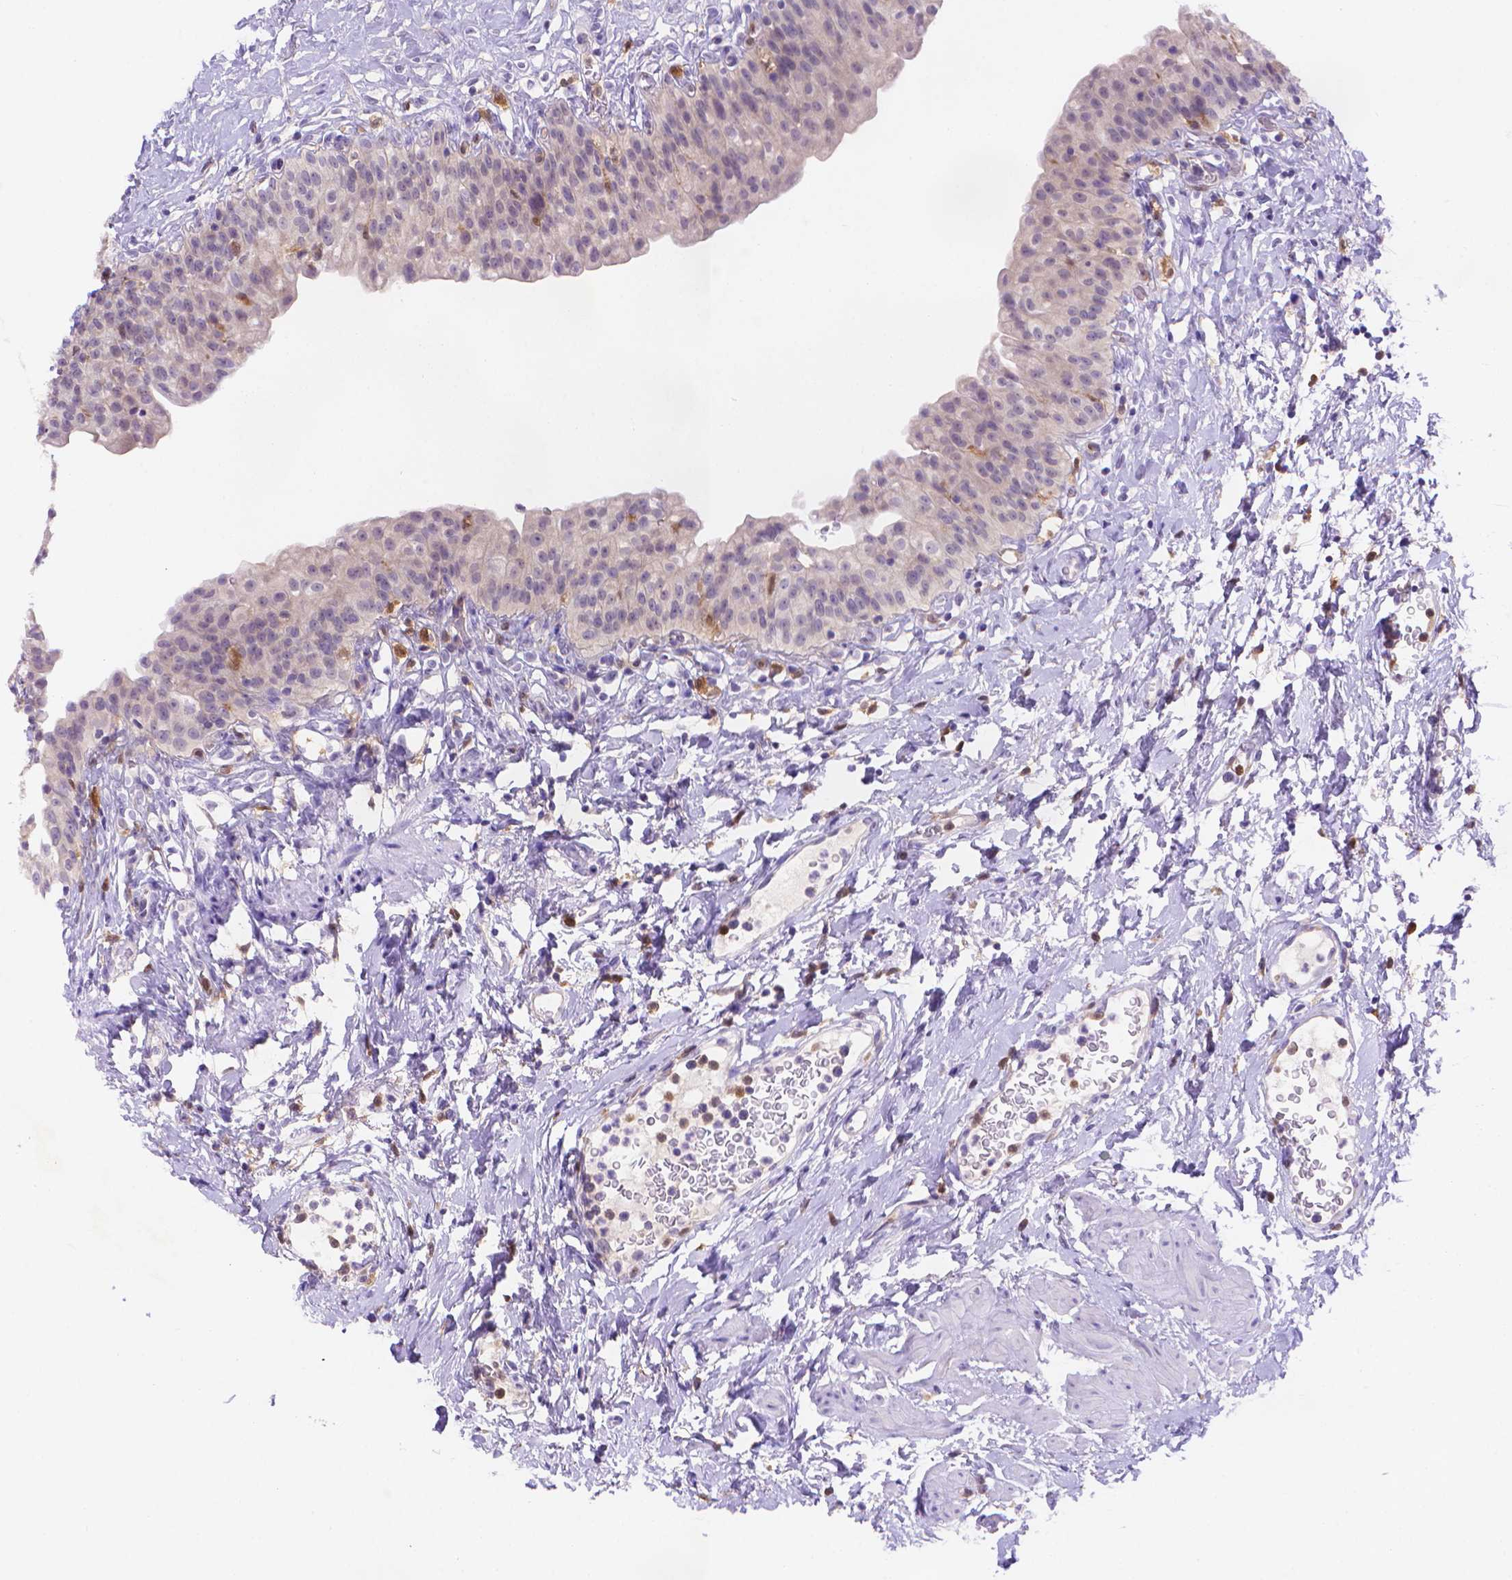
{"staining": {"intensity": "negative", "quantity": "none", "location": "none"}, "tissue": "urinary bladder", "cell_type": "Urothelial cells", "image_type": "normal", "snomed": [{"axis": "morphology", "description": "Normal tissue, NOS"}, {"axis": "topography", "description": "Urinary bladder"}], "caption": "Urothelial cells are negative for brown protein staining in normal urinary bladder. Brightfield microscopy of IHC stained with DAB (3,3'-diaminobenzidine) (brown) and hematoxylin (blue), captured at high magnification.", "gene": "FGD2", "patient": {"sex": "male", "age": 76}}